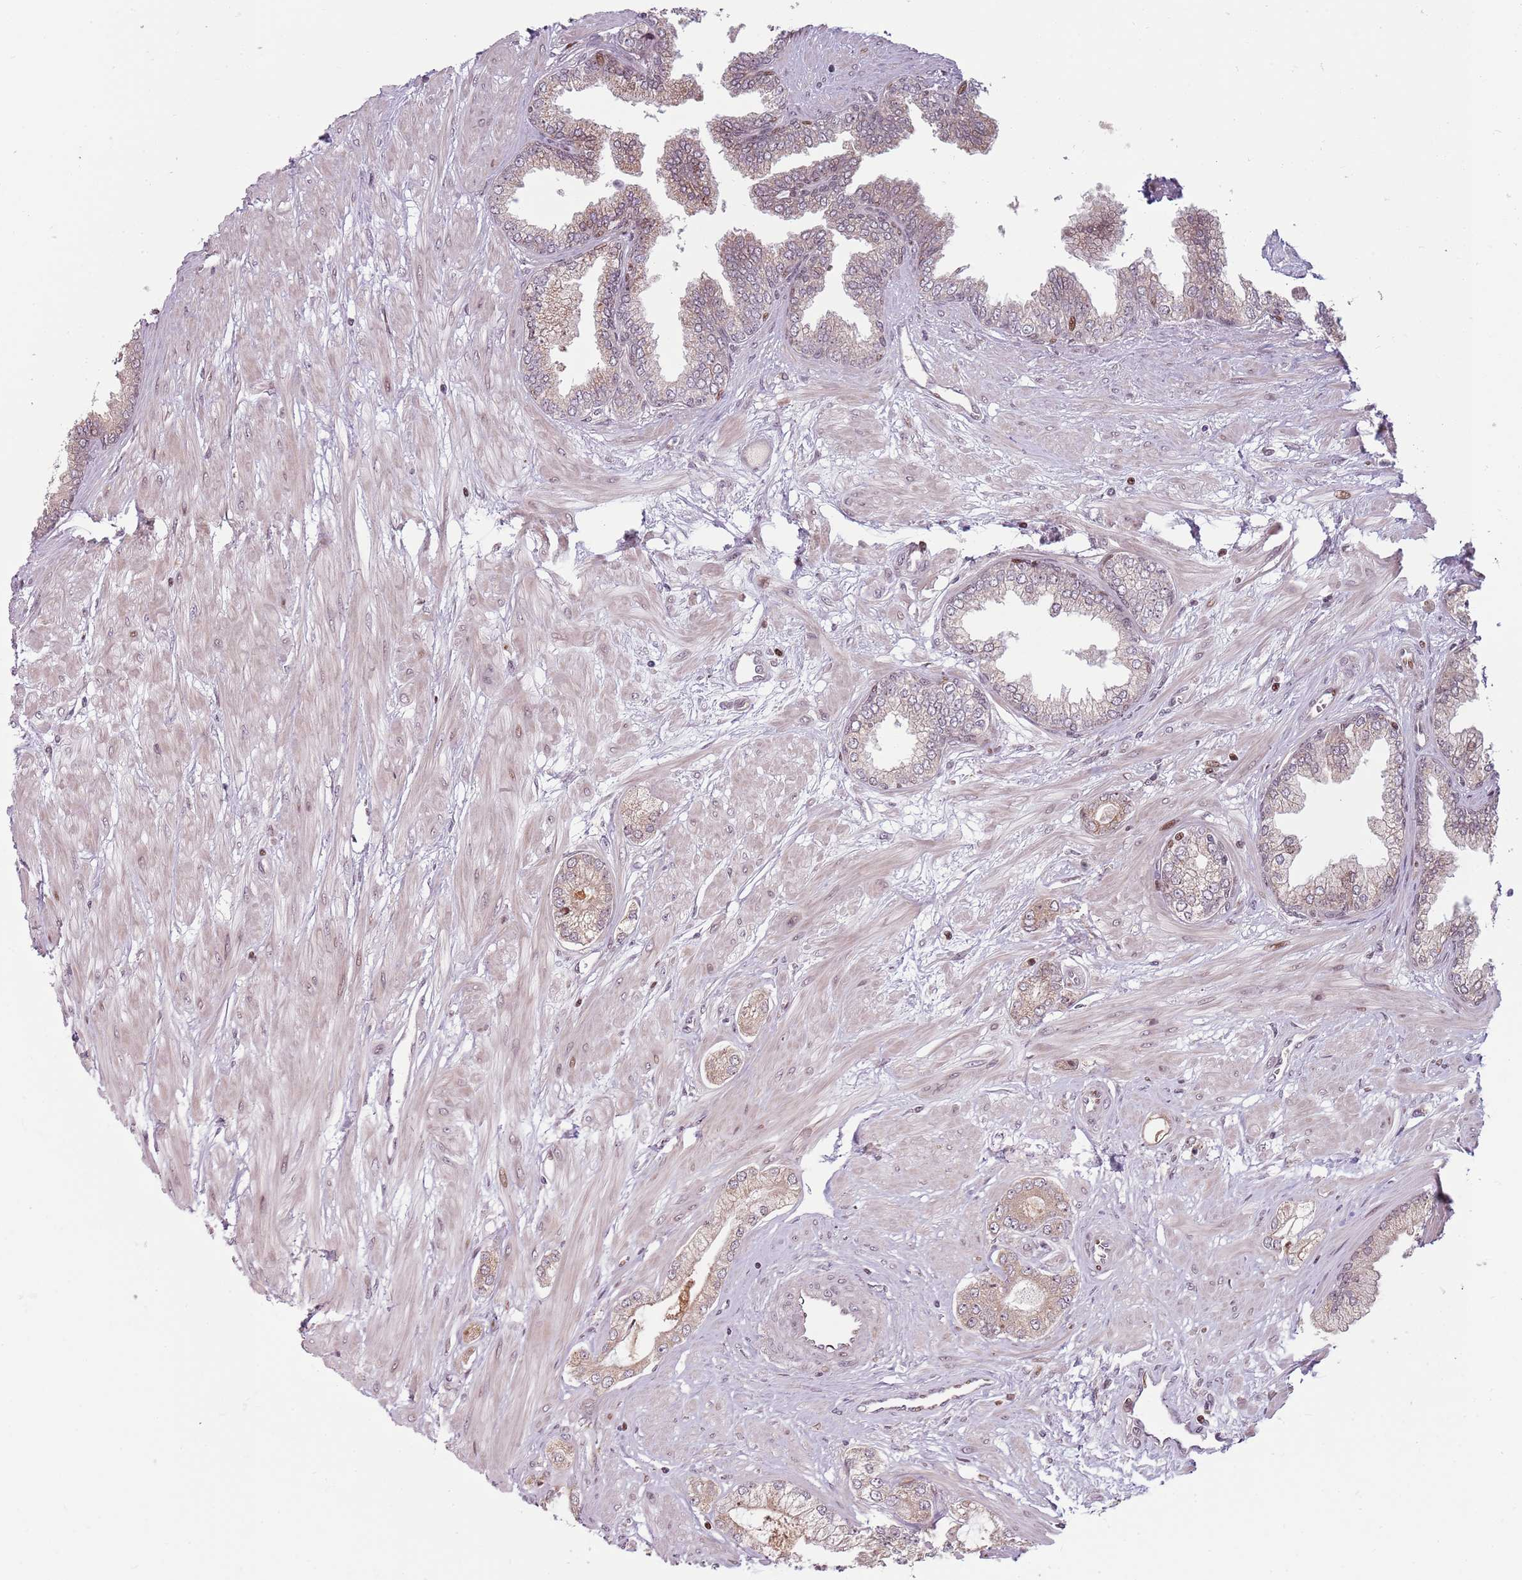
{"staining": {"intensity": "weak", "quantity": "25%-75%", "location": "cytoplasmic/membranous"}, "tissue": "prostate cancer", "cell_type": "Tumor cells", "image_type": "cancer", "snomed": [{"axis": "morphology", "description": "Adenocarcinoma, Low grade"}, {"axis": "topography", "description": "Prostate"}], "caption": "High-power microscopy captured an immunohistochemistry (IHC) micrograph of prostate low-grade adenocarcinoma, revealing weak cytoplasmic/membranous expression in about 25%-75% of tumor cells.", "gene": "ADGRG1", "patient": {"sex": "male", "age": 64}}